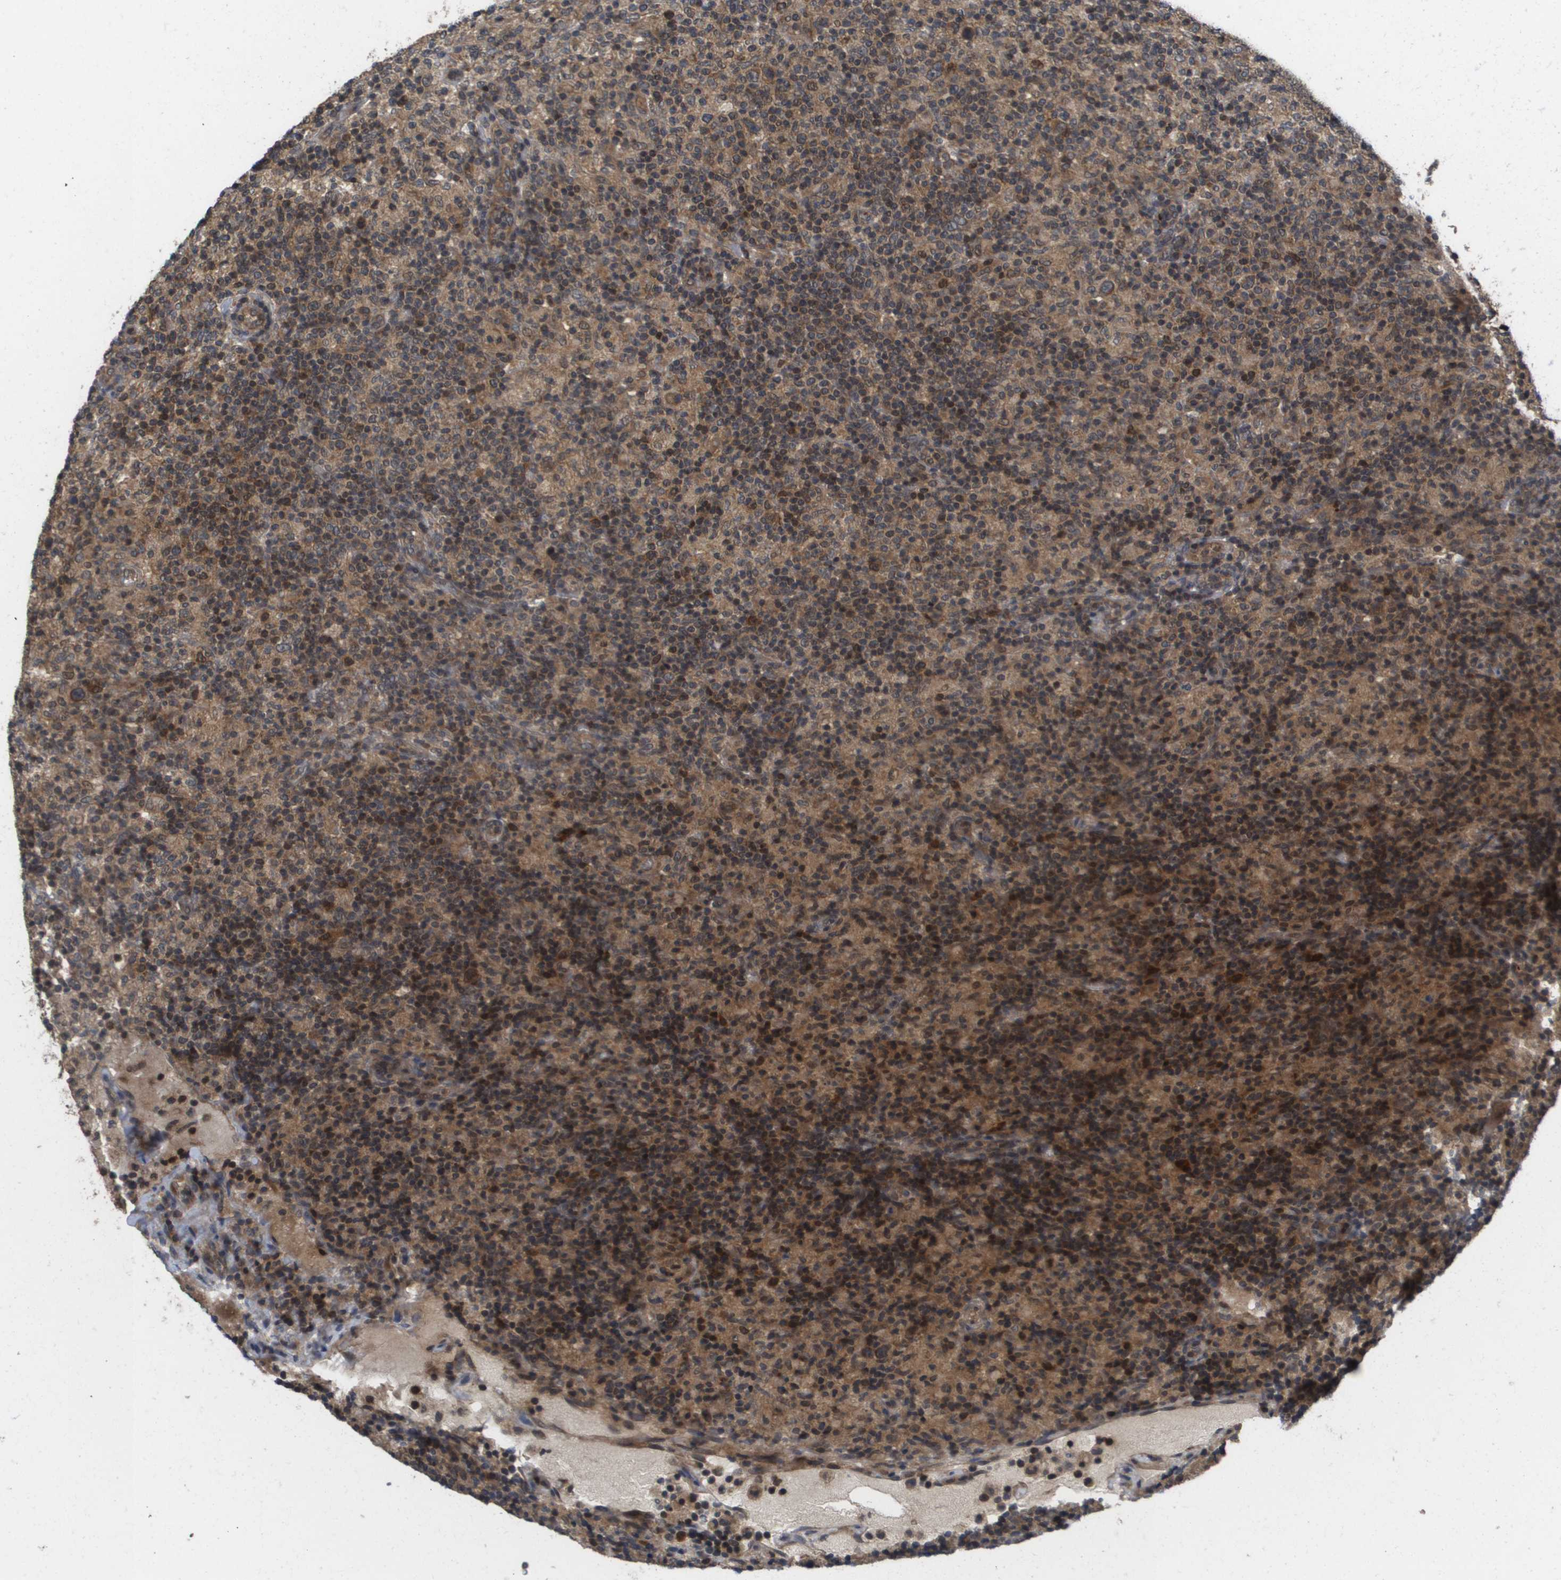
{"staining": {"intensity": "moderate", "quantity": ">75%", "location": "cytoplasmic/membranous"}, "tissue": "lymphoma", "cell_type": "Tumor cells", "image_type": "cancer", "snomed": [{"axis": "morphology", "description": "Hodgkin's disease, NOS"}, {"axis": "topography", "description": "Lymph node"}], "caption": "This photomicrograph reveals immunohistochemistry staining of human lymphoma, with medium moderate cytoplasmic/membranous positivity in about >75% of tumor cells.", "gene": "RBM38", "patient": {"sex": "male", "age": 70}}